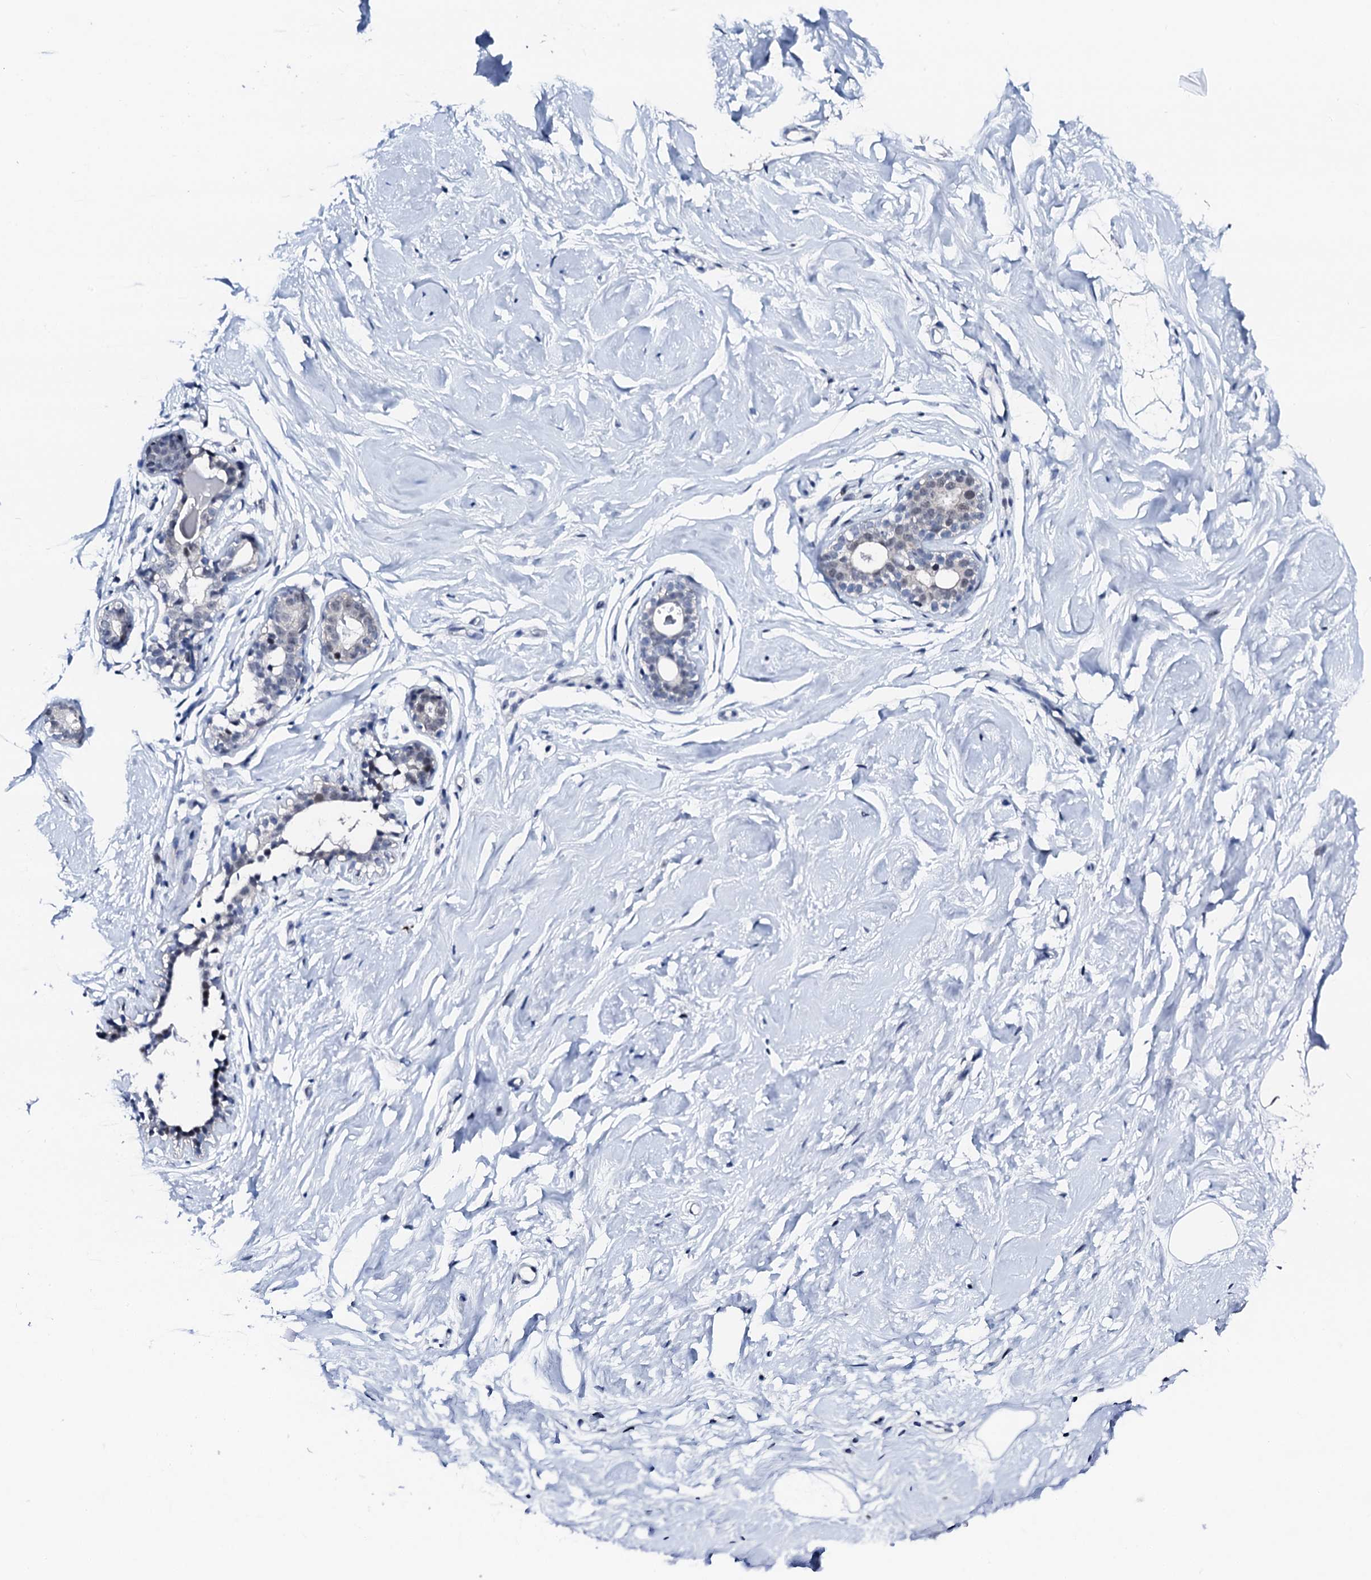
{"staining": {"intensity": "negative", "quantity": "none", "location": "none"}, "tissue": "breast", "cell_type": "Adipocytes", "image_type": "normal", "snomed": [{"axis": "morphology", "description": "Normal tissue, NOS"}, {"axis": "morphology", "description": "Adenoma, NOS"}, {"axis": "topography", "description": "Breast"}], "caption": "The histopathology image demonstrates no significant expression in adipocytes of breast.", "gene": "TRAFD1", "patient": {"sex": "female", "age": 23}}